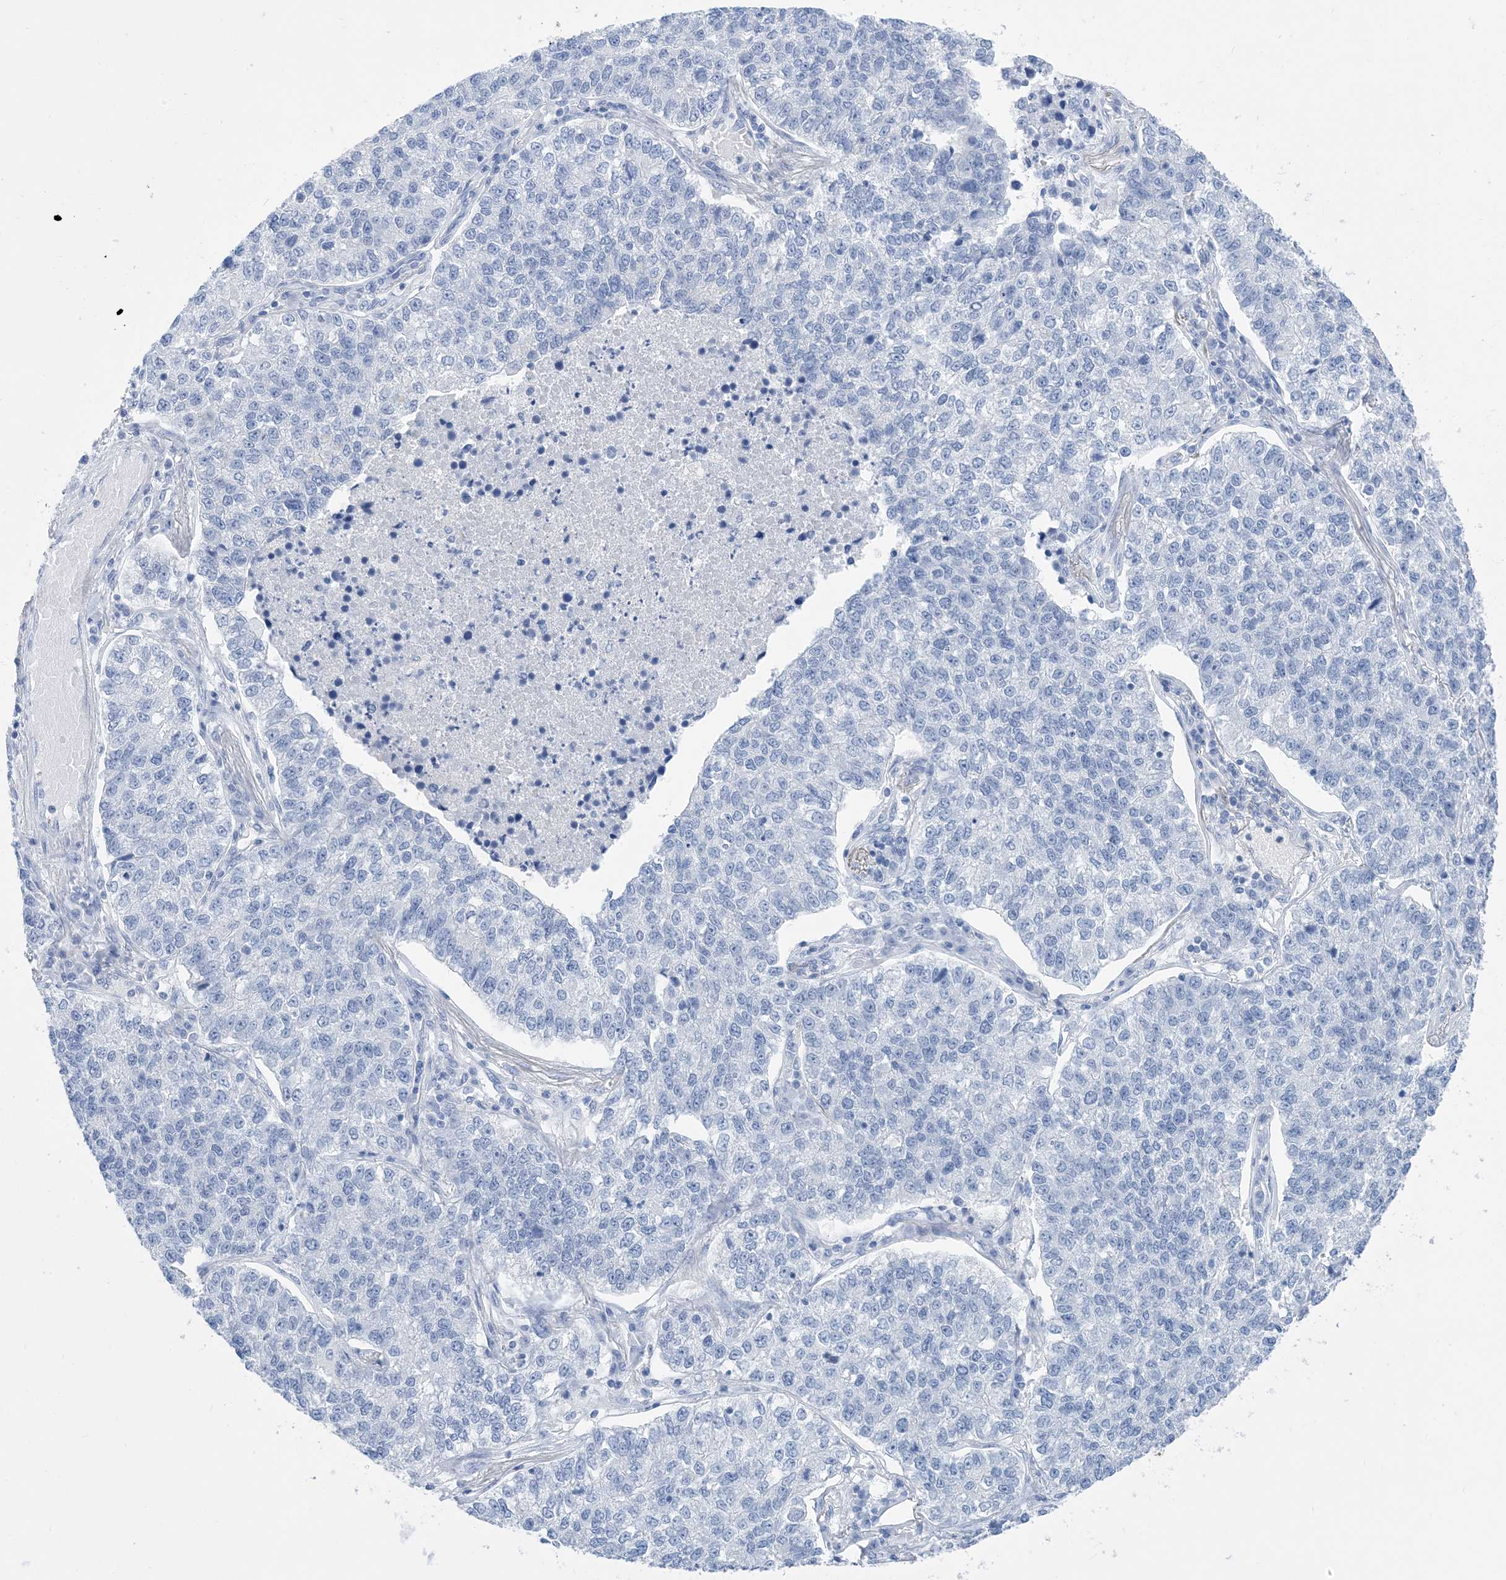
{"staining": {"intensity": "negative", "quantity": "none", "location": "none"}, "tissue": "lung cancer", "cell_type": "Tumor cells", "image_type": "cancer", "snomed": [{"axis": "morphology", "description": "Adenocarcinoma, NOS"}, {"axis": "topography", "description": "Lung"}], "caption": "Tumor cells show no significant protein staining in lung cancer (adenocarcinoma).", "gene": "SH3YL1", "patient": {"sex": "male", "age": 49}}